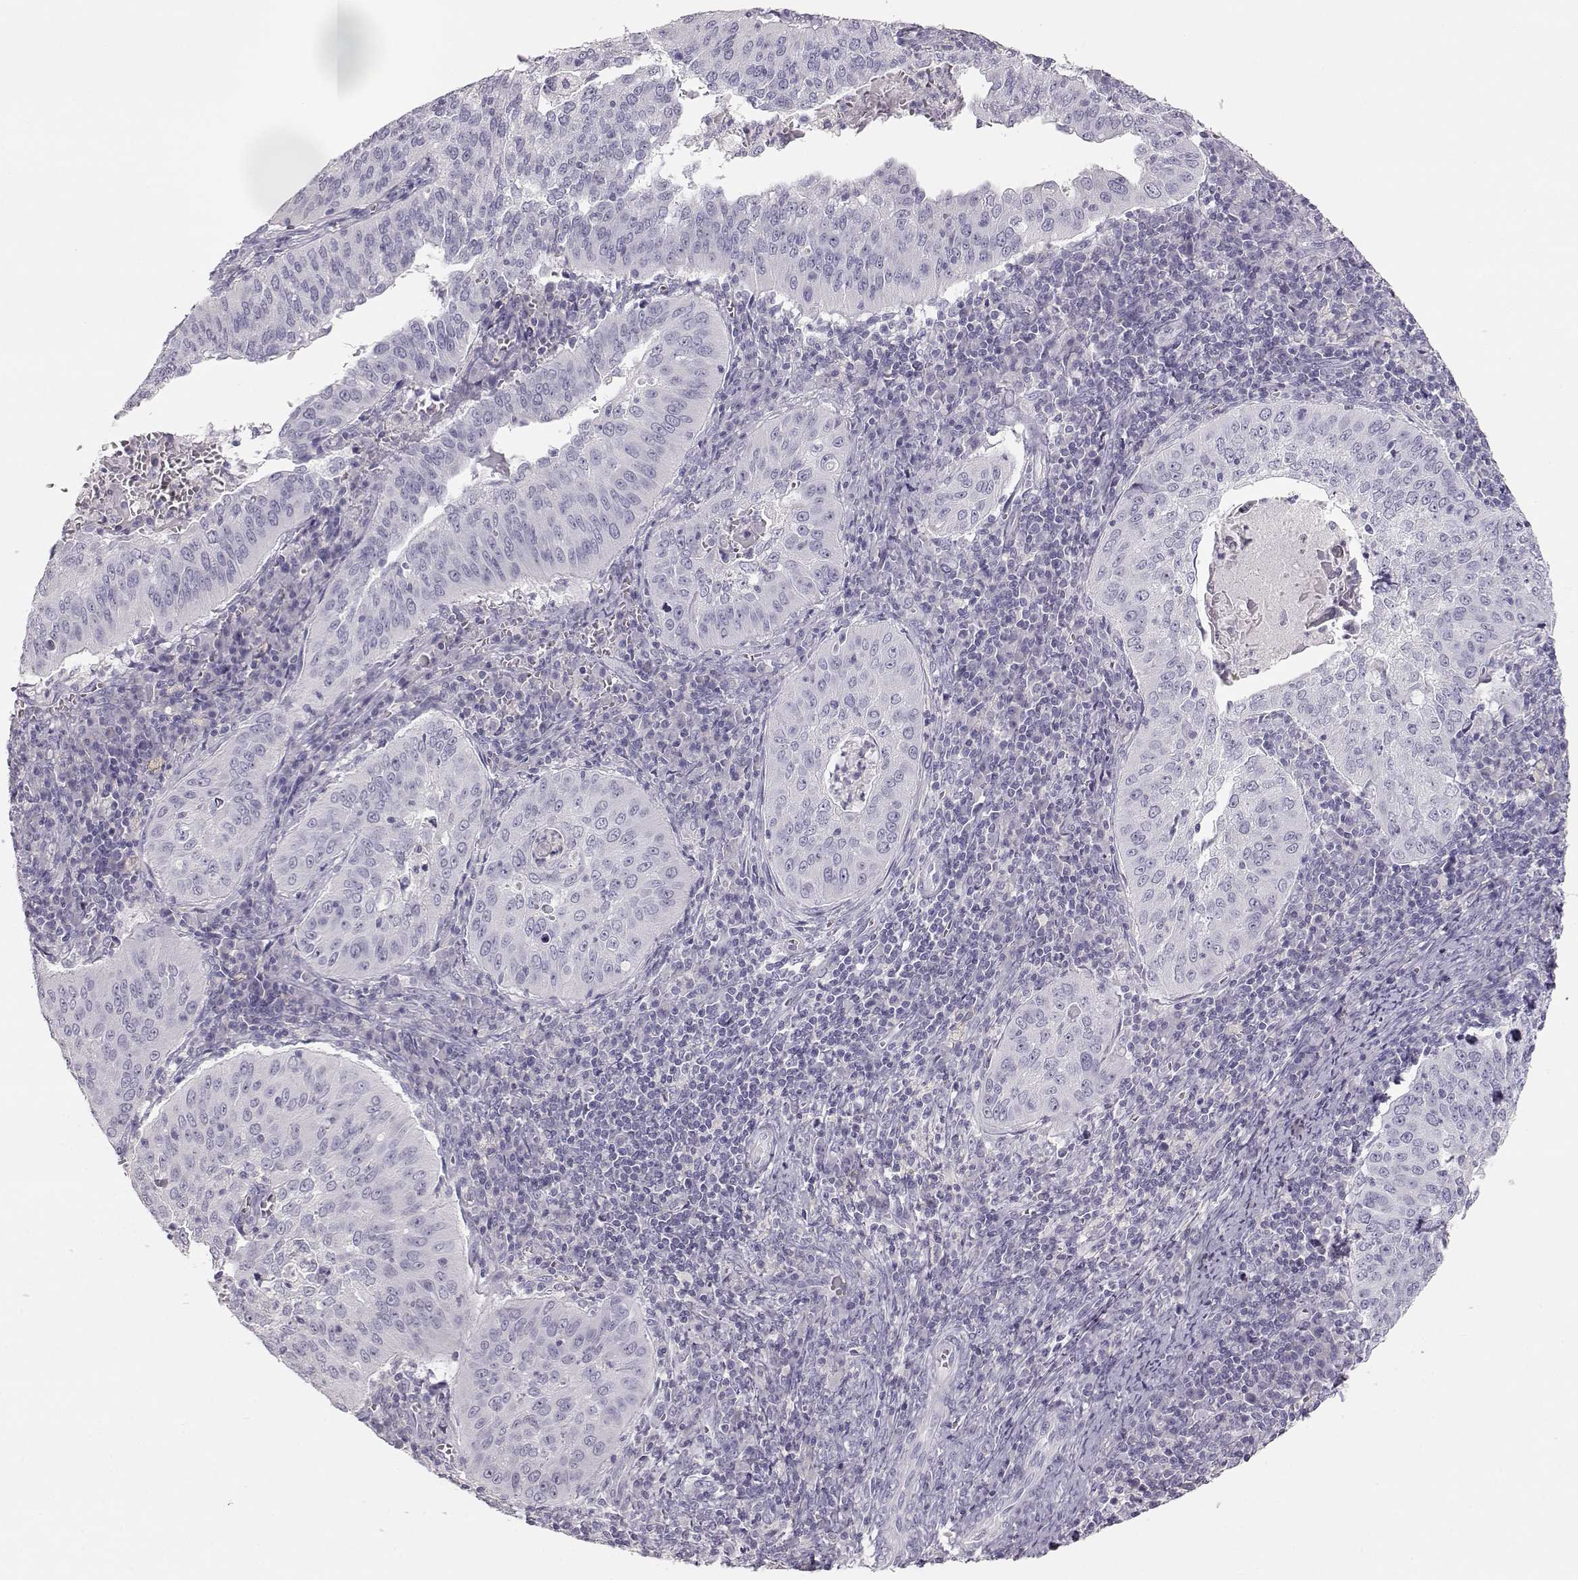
{"staining": {"intensity": "negative", "quantity": "none", "location": "none"}, "tissue": "cervical cancer", "cell_type": "Tumor cells", "image_type": "cancer", "snomed": [{"axis": "morphology", "description": "Squamous cell carcinoma, NOS"}, {"axis": "topography", "description": "Cervix"}], "caption": "This is an immunohistochemistry image of squamous cell carcinoma (cervical). There is no expression in tumor cells.", "gene": "LEPR", "patient": {"sex": "female", "age": 39}}